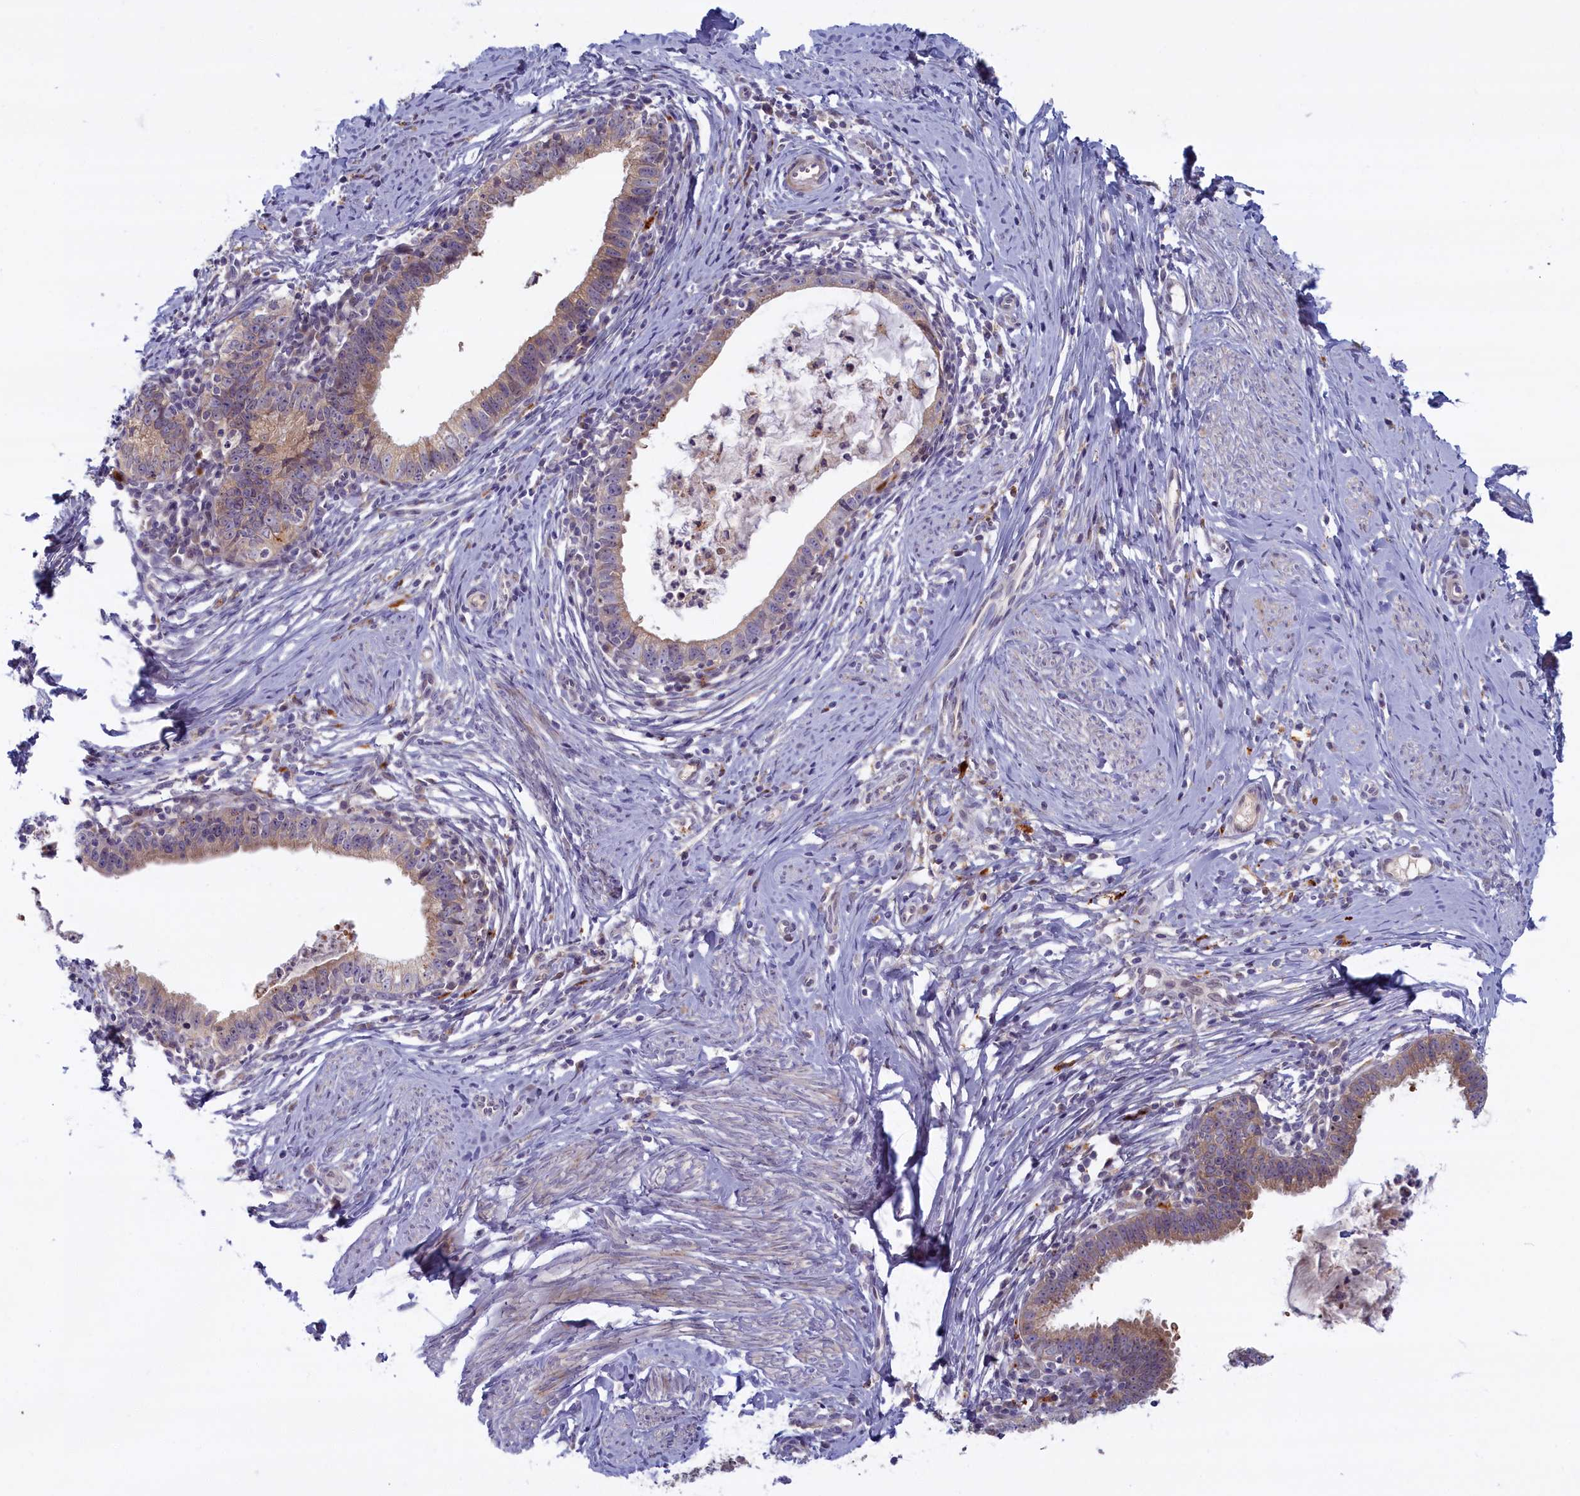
{"staining": {"intensity": "weak", "quantity": "25%-75%", "location": "cytoplasmic/membranous"}, "tissue": "cervical cancer", "cell_type": "Tumor cells", "image_type": "cancer", "snomed": [{"axis": "morphology", "description": "Adenocarcinoma, NOS"}, {"axis": "topography", "description": "Cervix"}], "caption": "Cervical cancer (adenocarcinoma) stained for a protein (brown) displays weak cytoplasmic/membranous positive staining in about 25%-75% of tumor cells.", "gene": "FCSK", "patient": {"sex": "female", "age": 36}}